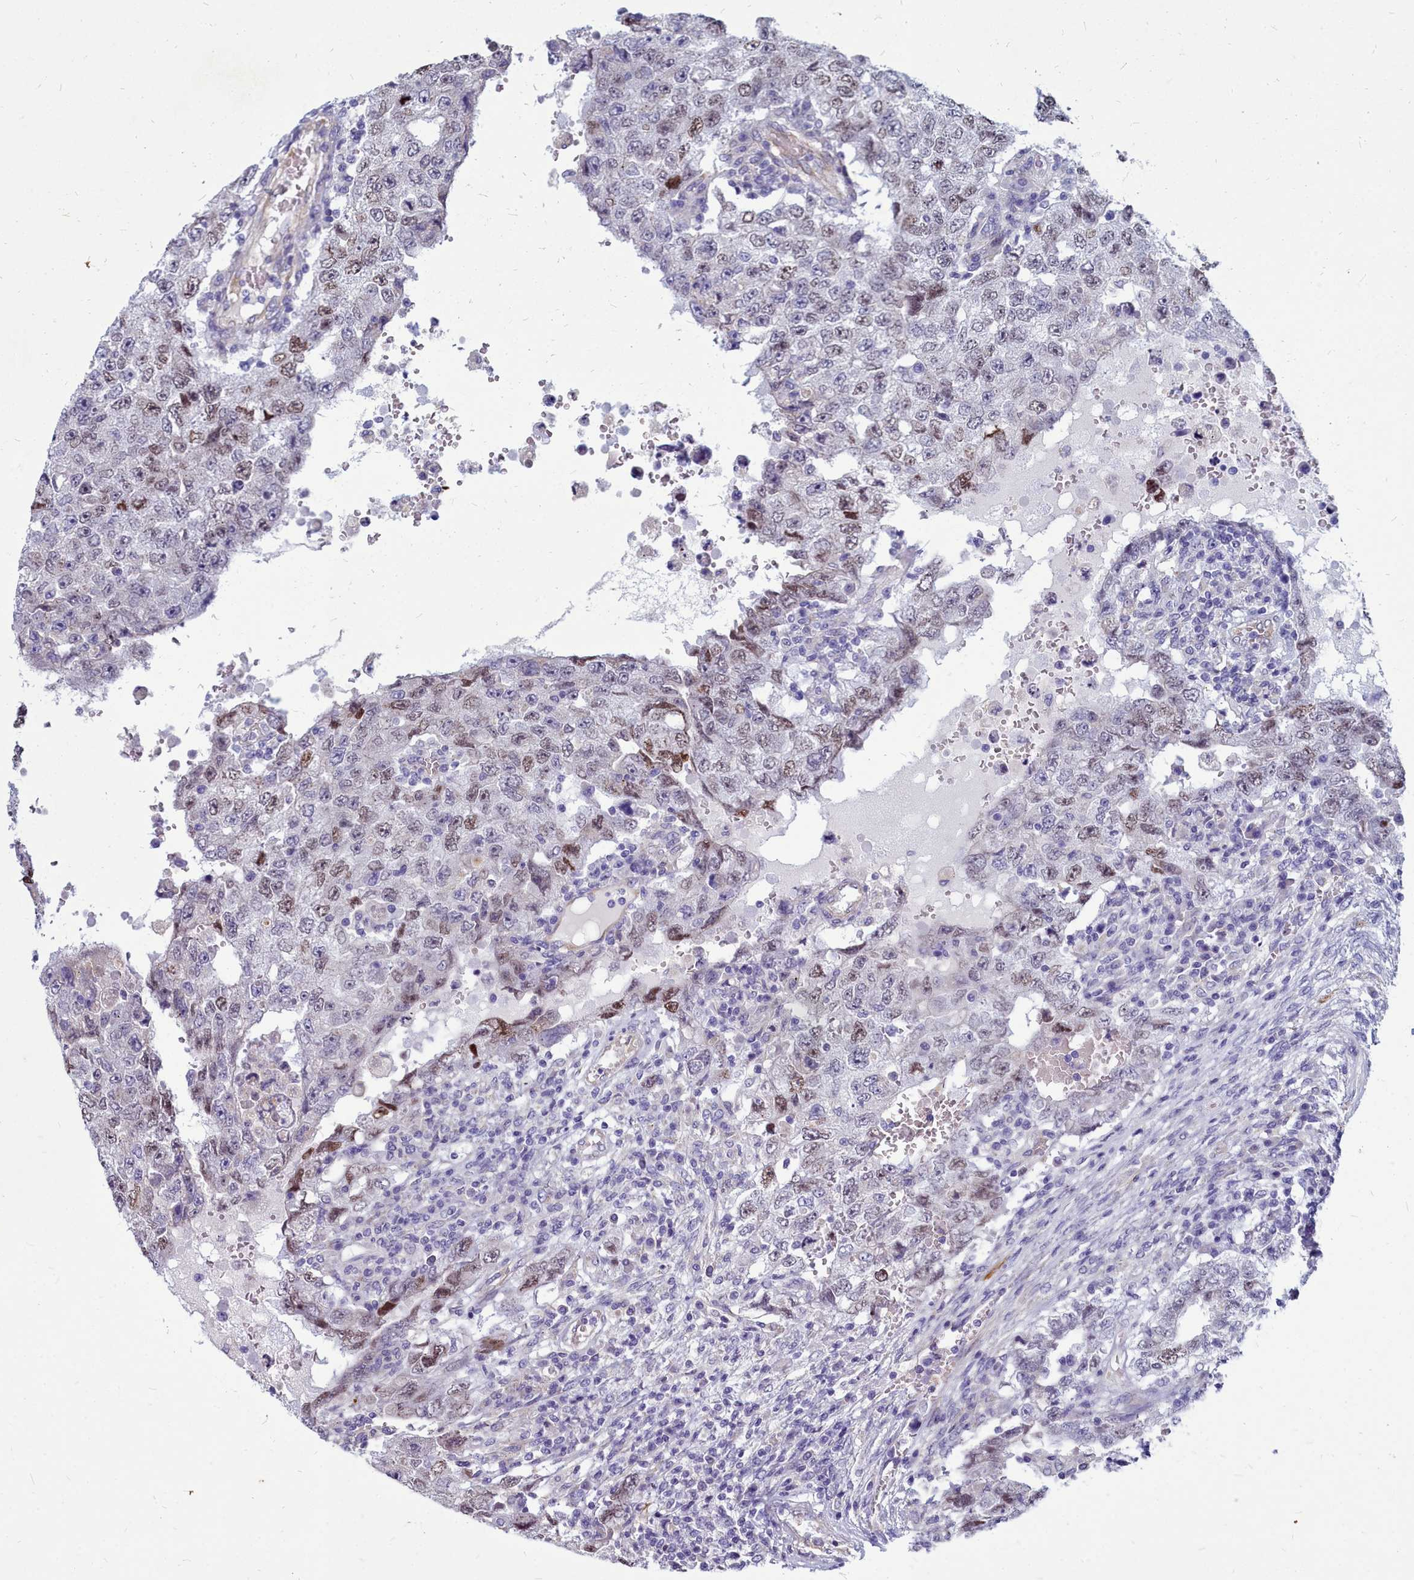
{"staining": {"intensity": "moderate", "quantity": "<25%", "location": "nuclear"}, "tissue": "testis cancer", "cell_type": "Tumor cells", "image_type": "cancer", "snomed": [{"axis": "morphology", "description": "Carcinoma, Embryonal, NOS"}, {"axis": "topography", "description": "Testis"}], "caption": "Immunohistochemistry (IHC) (DAB) staining of human testis cancer (embryonal carcinoma) displays moderate nuclear protein positivity in approximately <25% of tumor cells. Nuclei are stained in blue.", "gene": "SMPD4", "patient": {"sex": "male", "age": 26}}